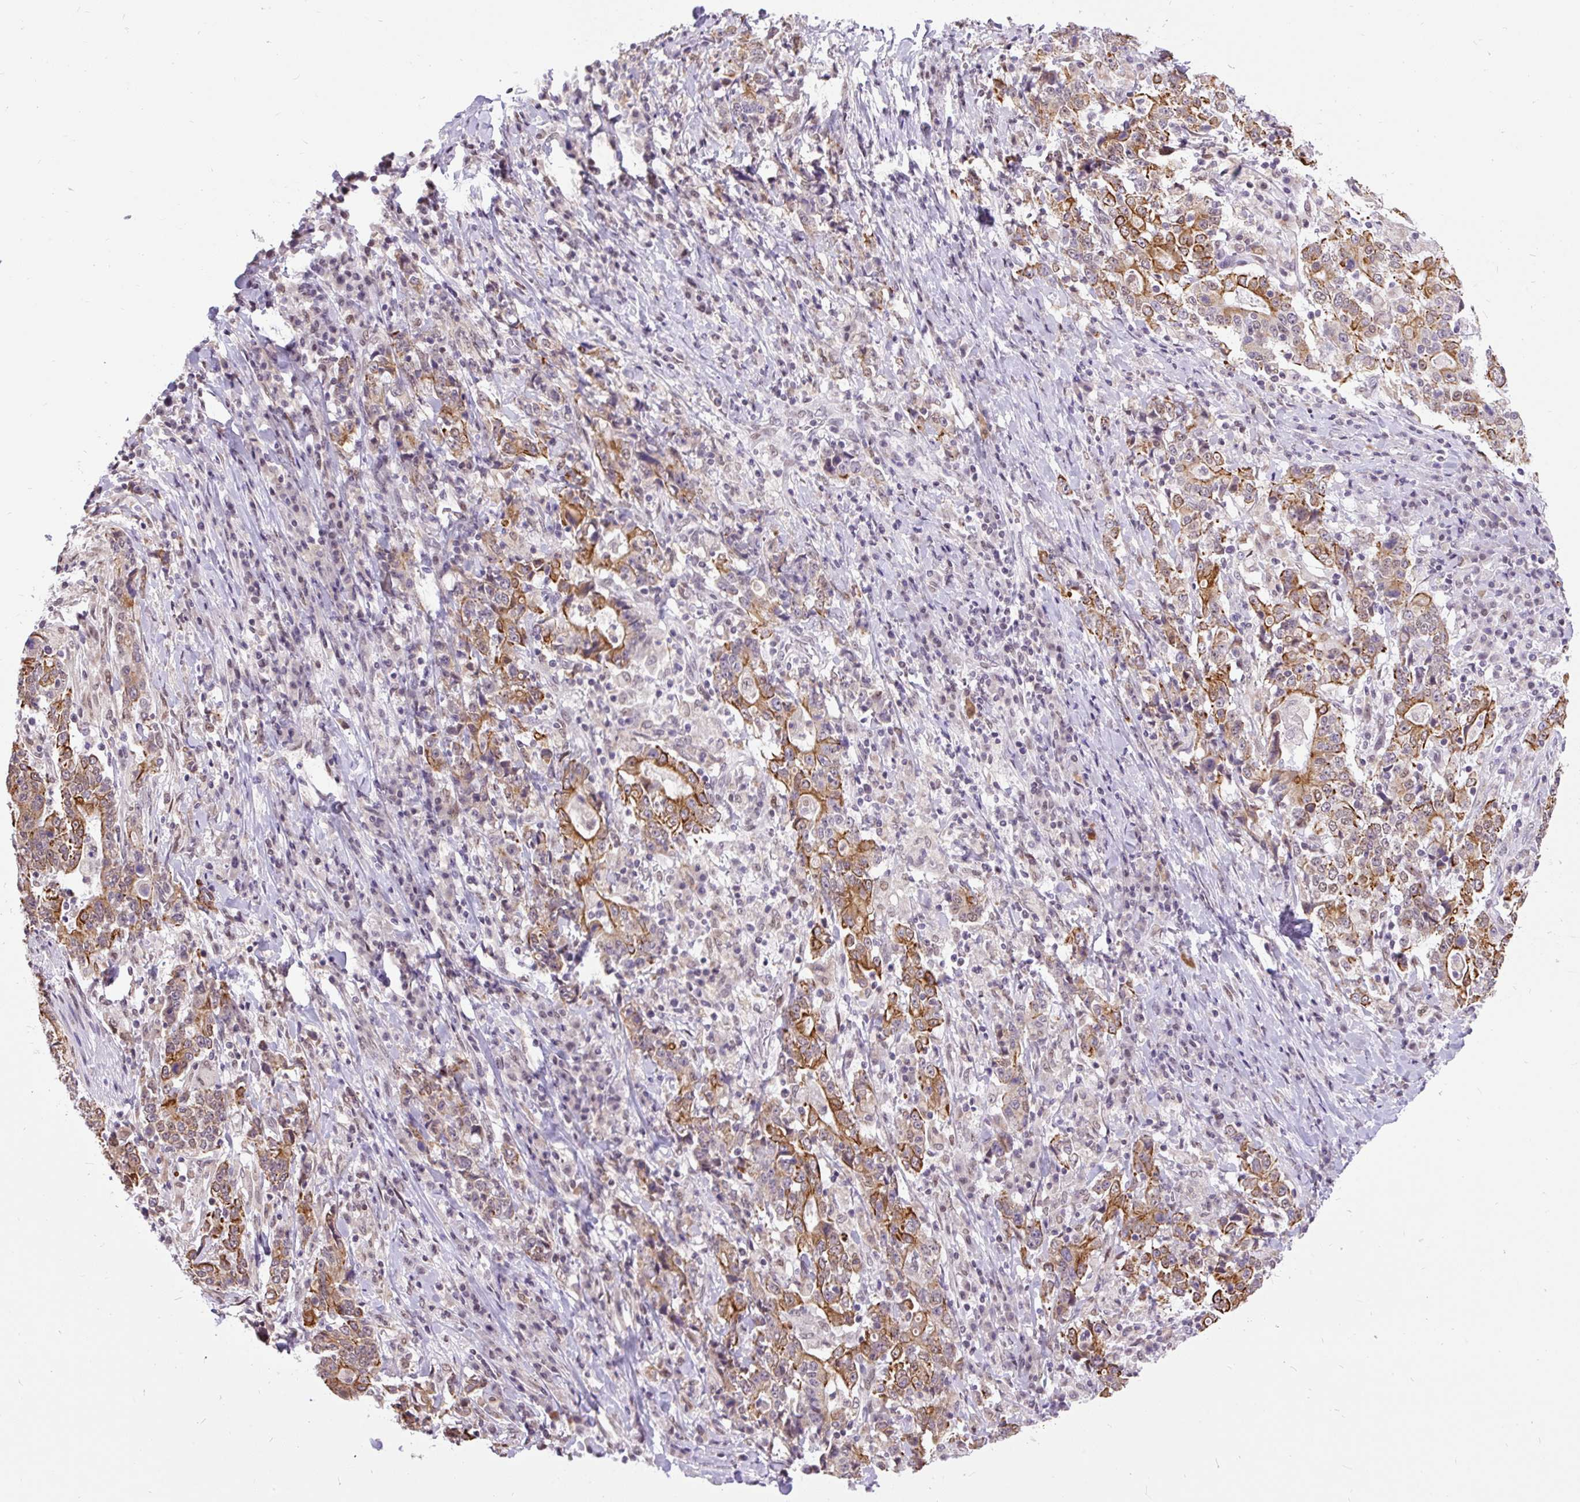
{"staining": {"intensity": "strong", "quantity": "25%-75%", "location": "cytoplasmic/membranous"}, "tissue": "stomach cancer", "cell_type": "Tumor cells", "image_type": "cancer", "snomed": [{"axis": "morphology", "description": "Normal tissue, NOS"}, {"axis": "morphology", "description": "Adenocarcinoma, NOS"}, {"axis": "topography", "description": "Stomach, upper"}, {"axis": "topography", "description": "Stomach"}], "caption": "Stomach adenocarcinoma tissue displays strong cytoplasmic/membranous positivity in approximately 25%-75% of tumor cells, visualized by immunohistochemistry. (IHC, brightfield microscopy, high magnification).", "gene": "ZNF672", "patient": {"sex": "male", "age": 59}}